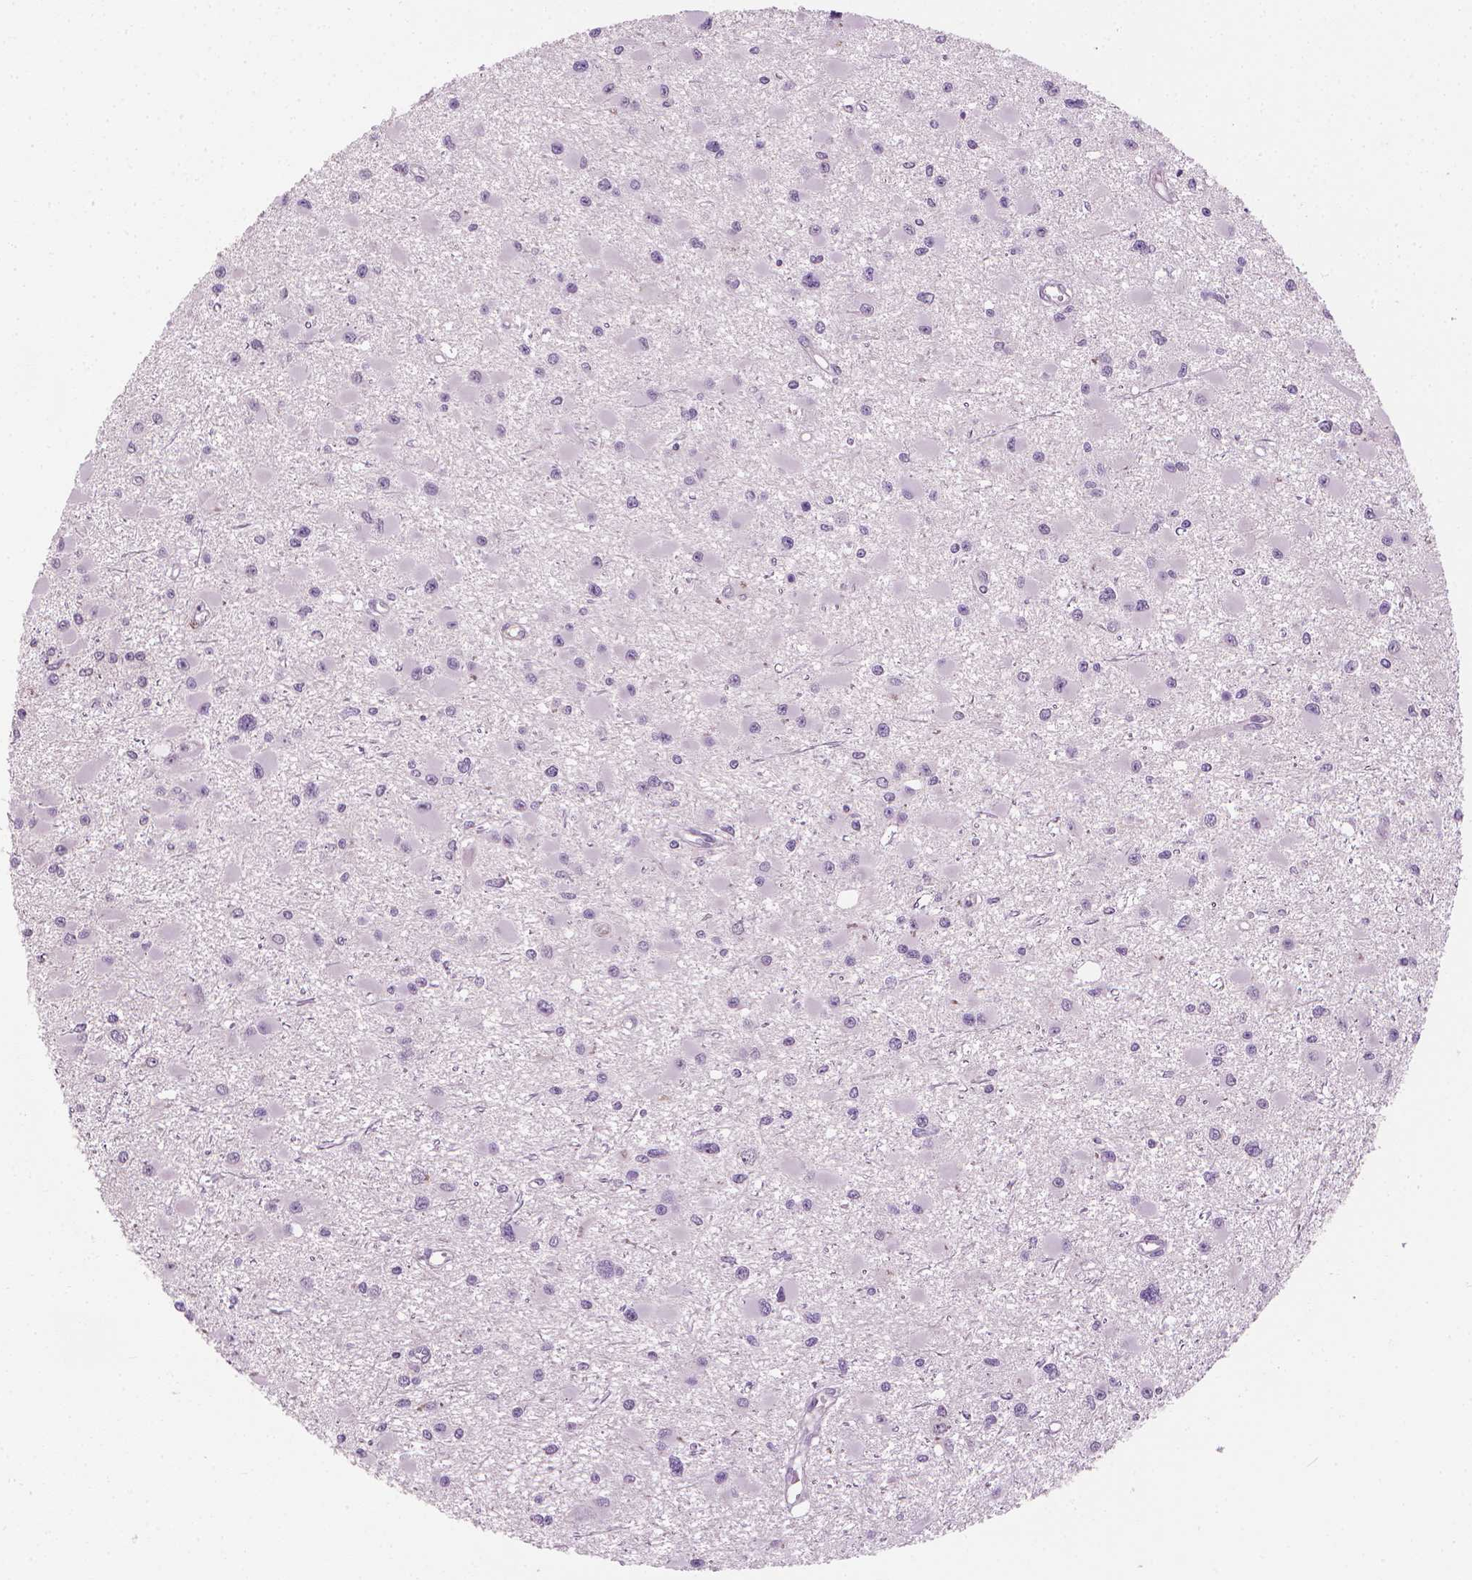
{"staining": {"intensity": "negative", "quantity": "none", "location": "none"}, "tissue": "glioma", "cell_type": "Tumor cells", "image_type": "cancer", "snomed": [{"axis": "morphology", "description": "Glioma, malignant, High grade"}, {"axis": "topography", "description": "Brain"}], "caption": "A high-resolution image shows immunohistochemistry staining of glioma, which shows no significant positivity in tumor cells.", "gene": "SAXO2", "patient": {"sex": "male", "age": 54}}